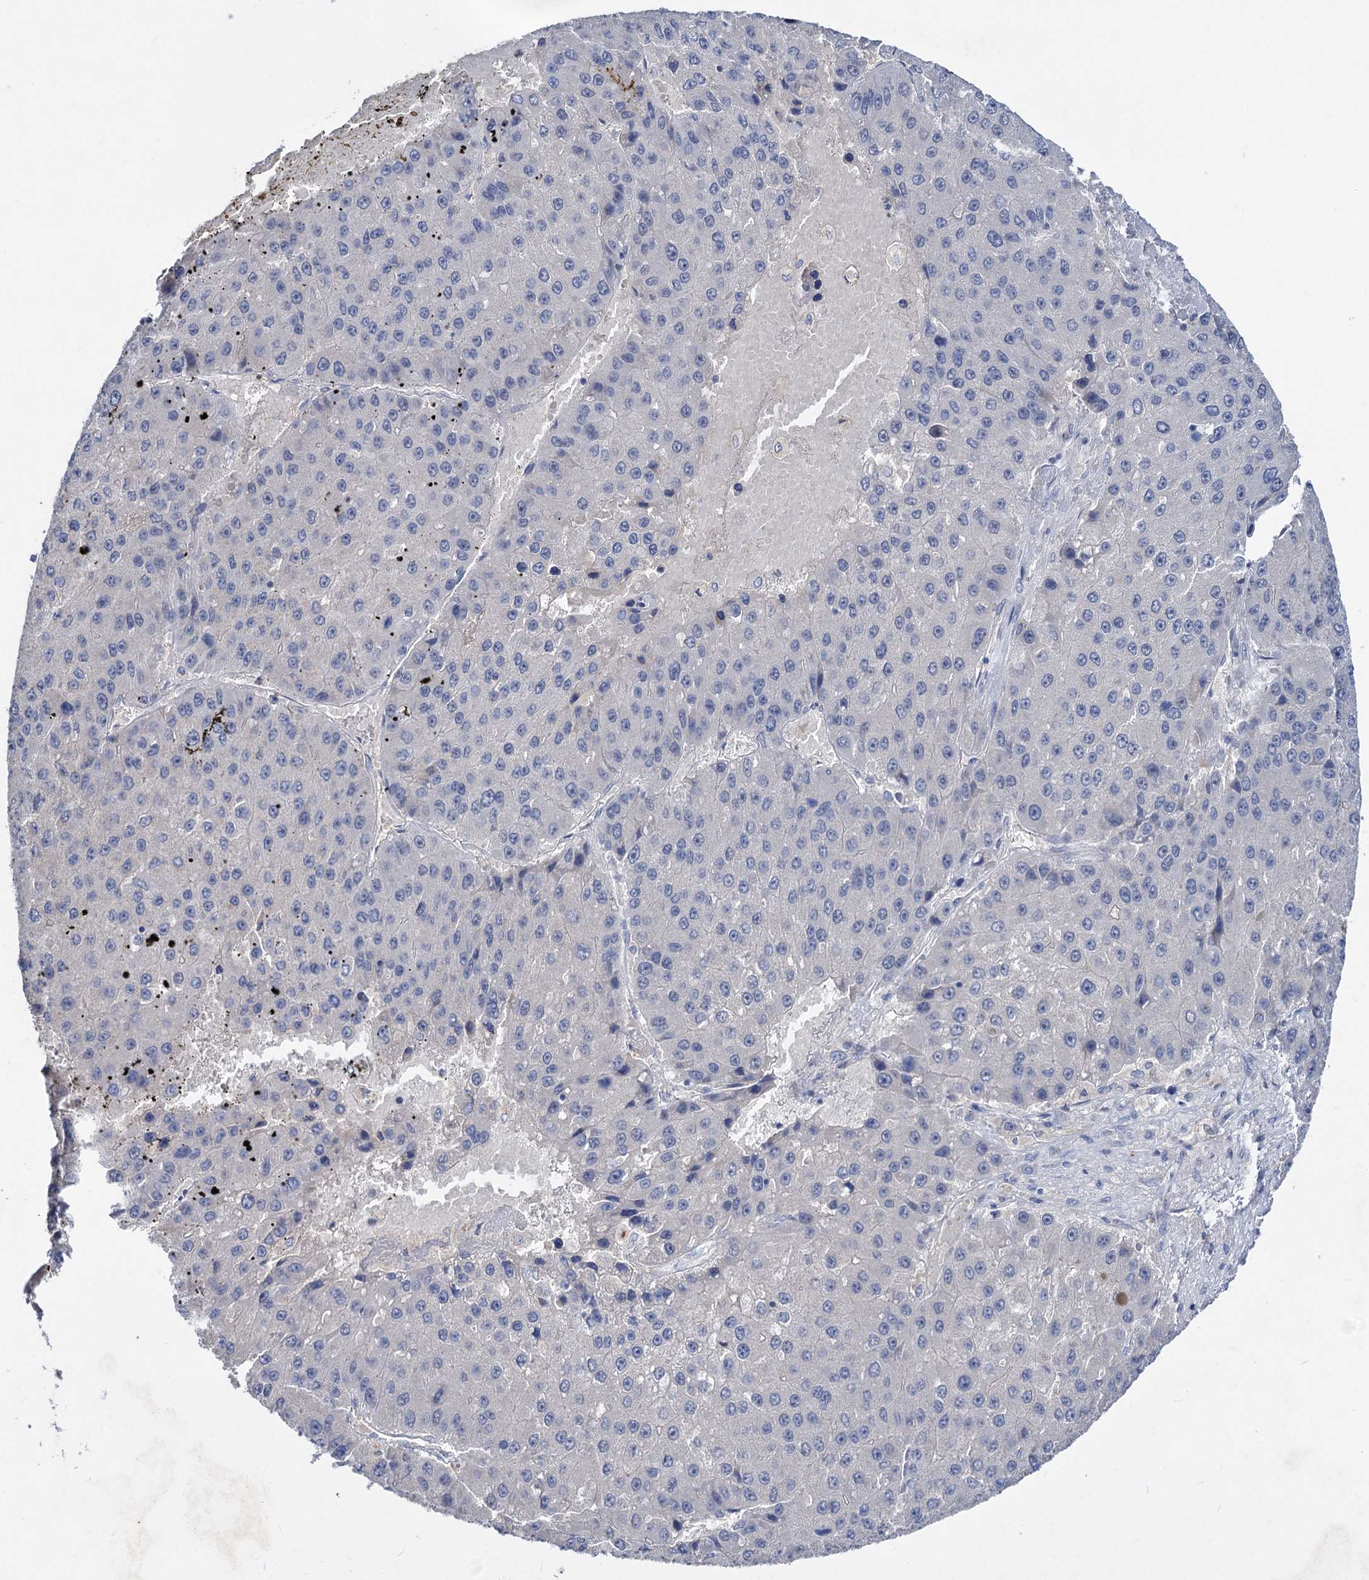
{"staining": {"intensity": "negative", "quantity": "none", "location": "none"}, "tissue": "liver cancer", "cell_type": "Tumor cells", "image_type": "cancer", "snomed": [{"axis": "morphology", "description": "Carcinoma, Hepatocellular, NOS"}, {"axis": "topography", "description": "Liver"}], "caption": "Image shows no protein expression in tumor cells of hepatocellular carcinoma (liver) tissue.", "gene": "ATP4A", "patient": {"sex": "female", "age": 73}}